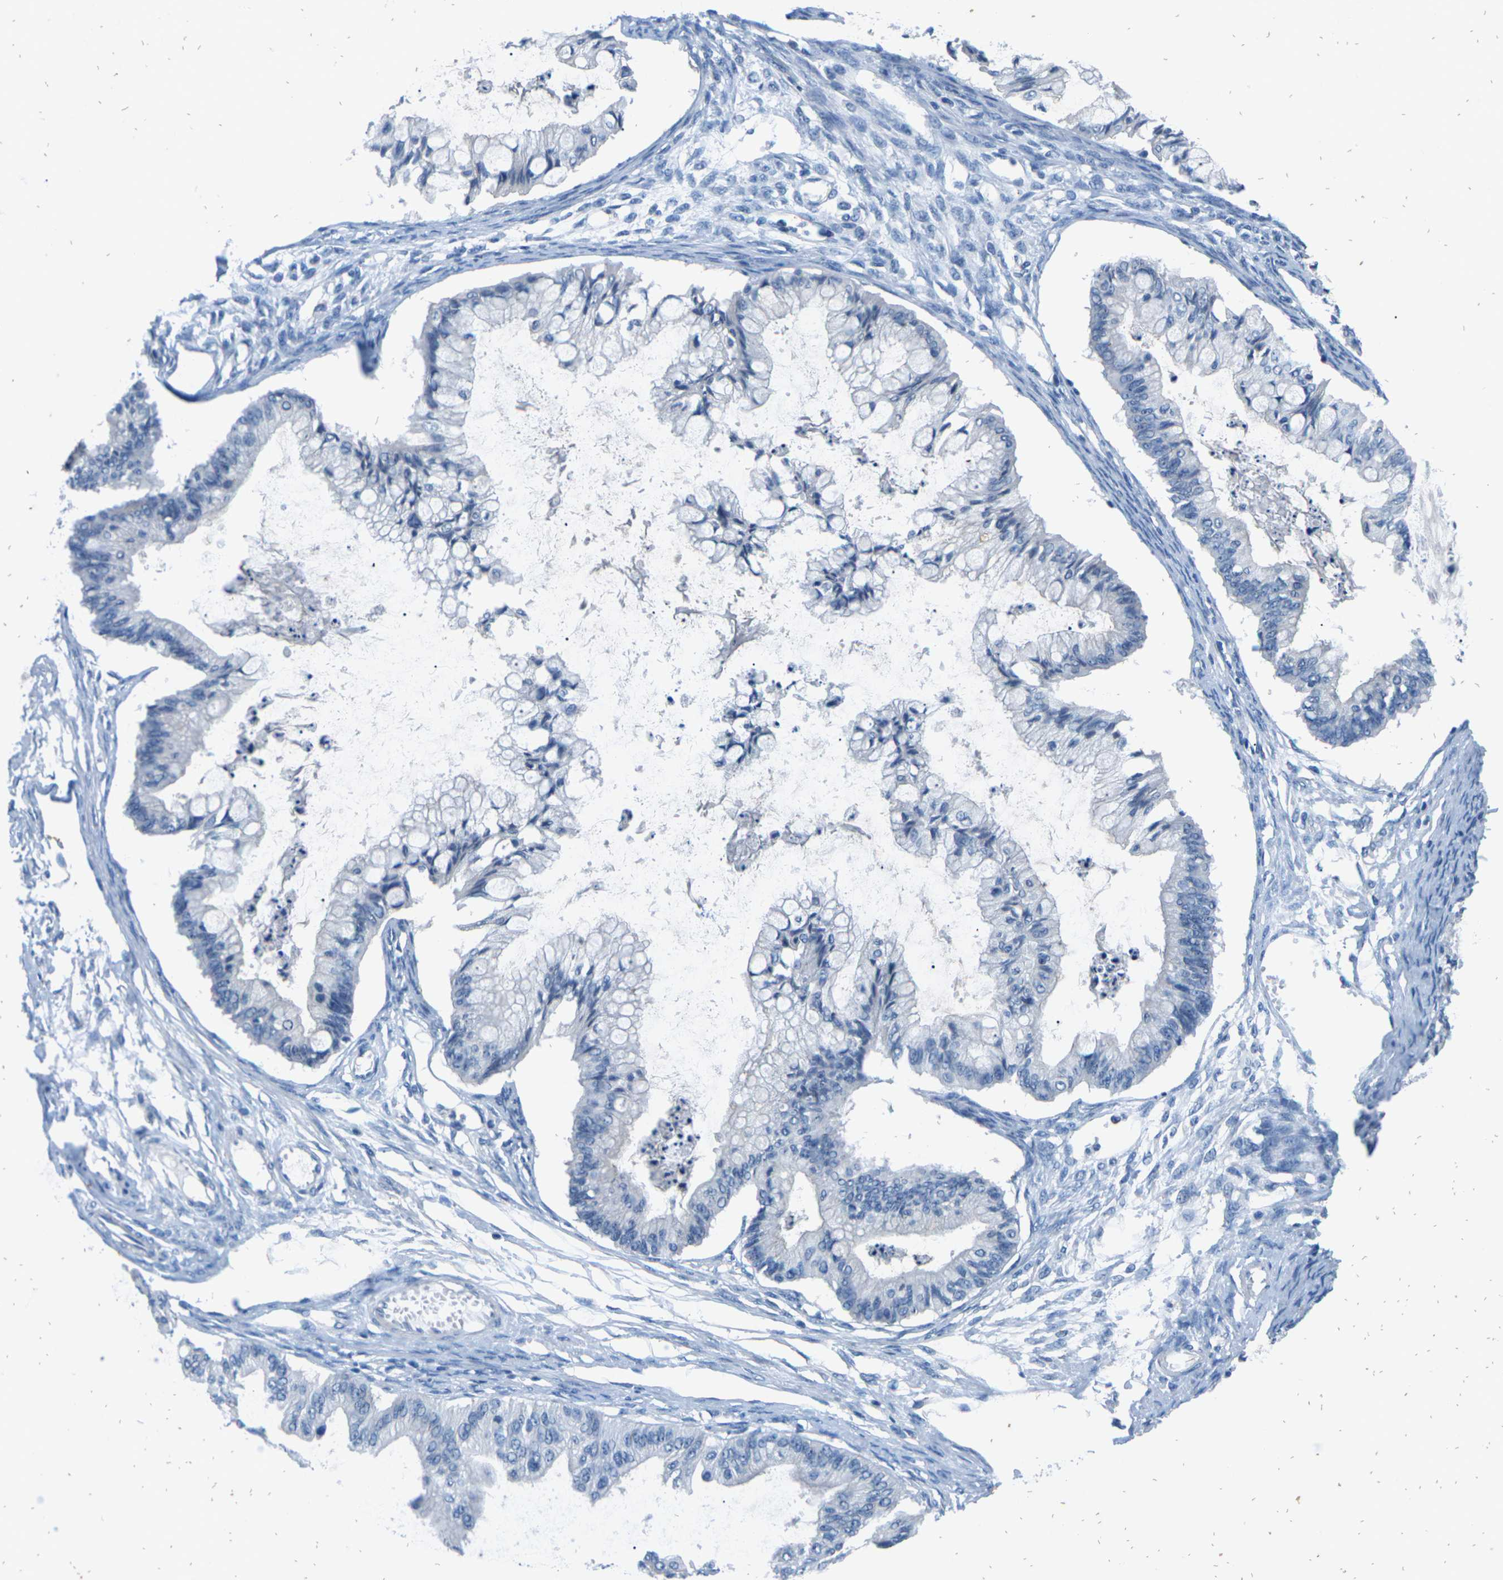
{"staining": {"intensity": "negative", "quantity": "none", "location": "none"}, "tissue": "ovarian cancer", "cell_type": "Tumor cells", "image_type": "cancer", "snomed": [{"axis": "morphology", "description": "Cystadenocarcinoma, mucinous, NOS"}, {"axis": "topography", "description": "Ovary"}], "caption": "A micrograph of human ovarian cancer is negative for staining in tumor cells.", "gene": "UMOD", "patient": {"sex": "female", "age": 57}}